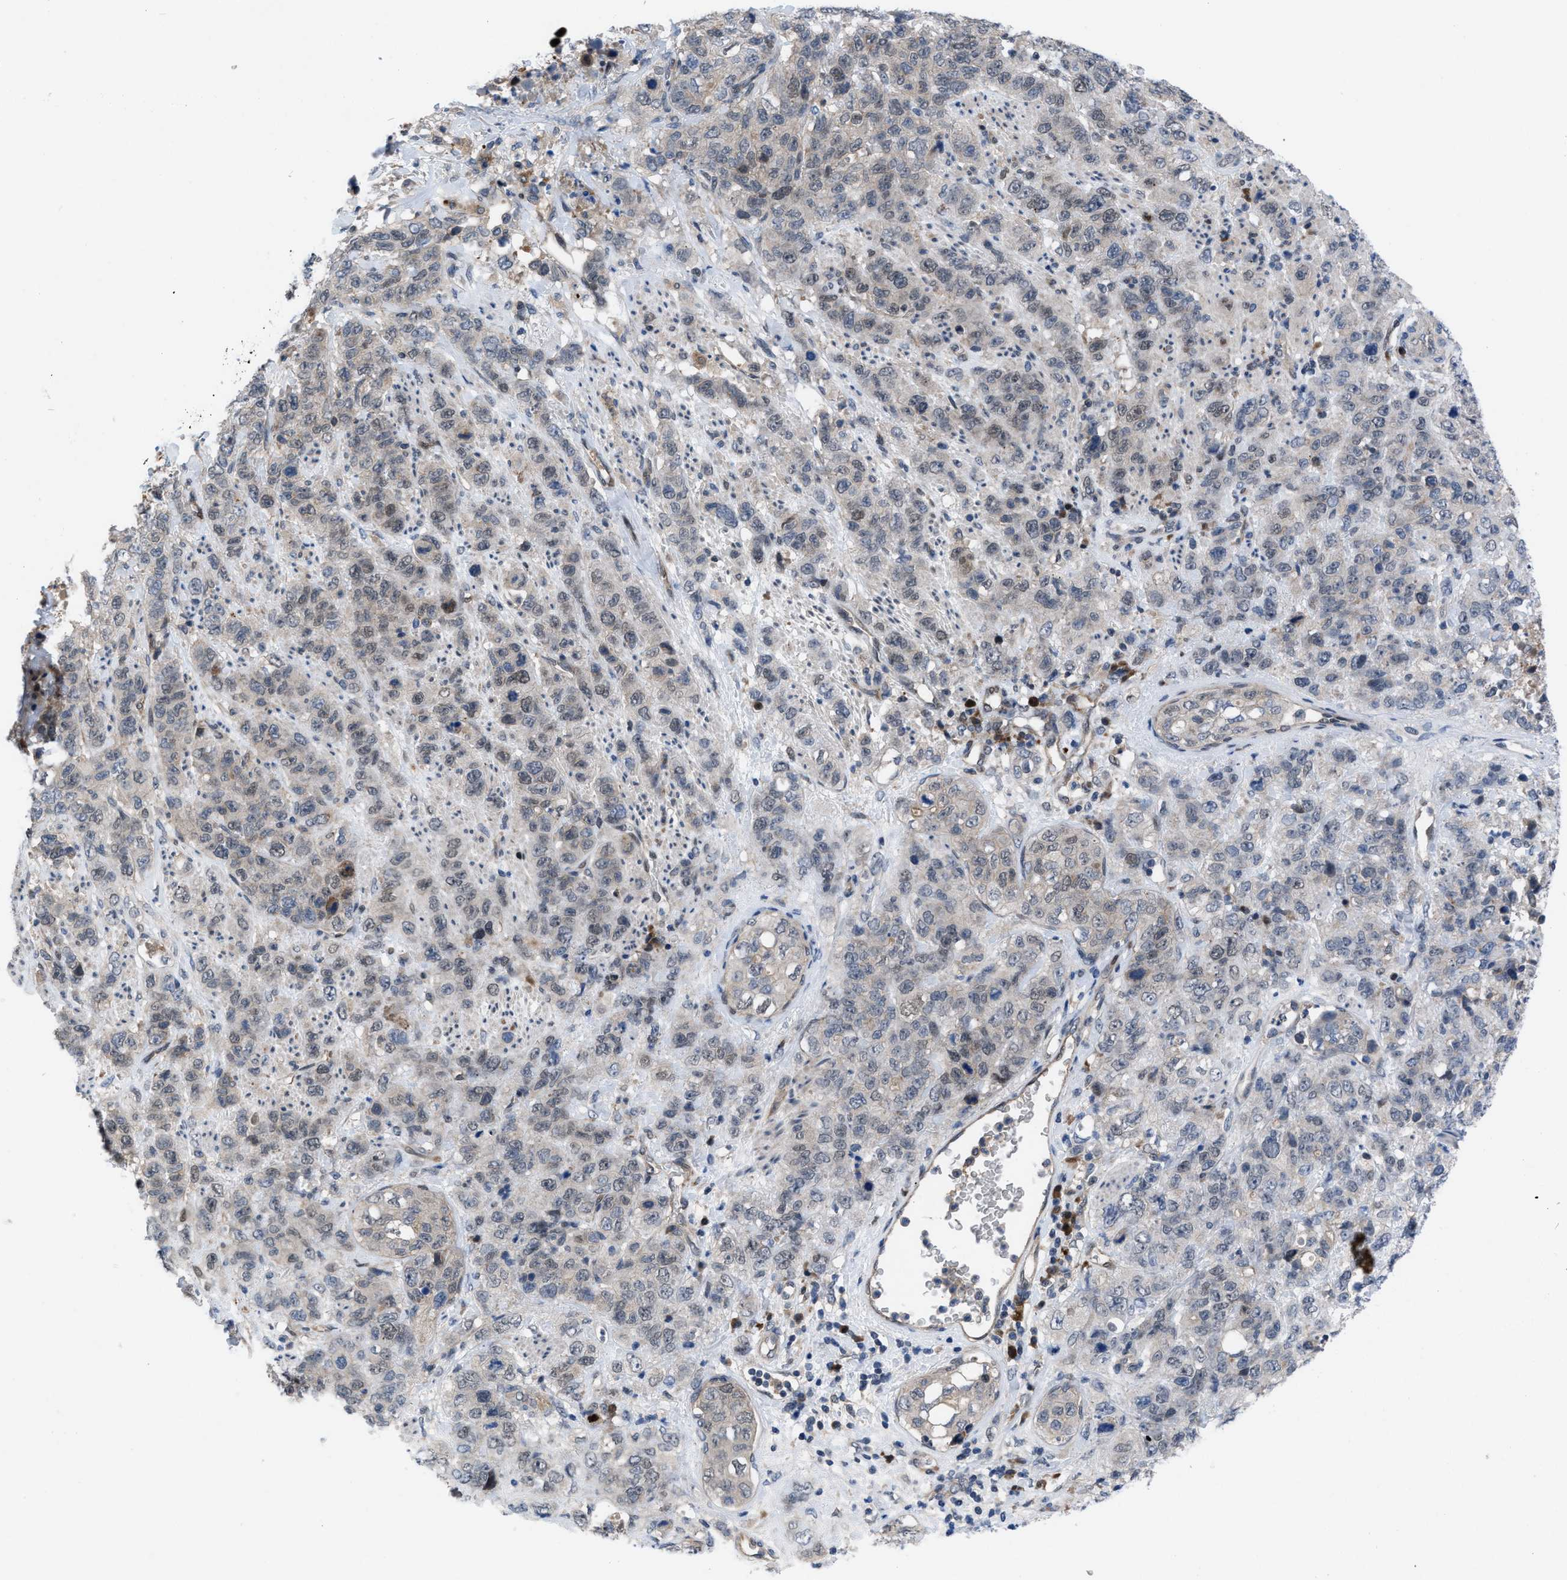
{"staining": {"intensity": "negative", "quantity": "none", "location": "none"}, "tissue": "stomach cancer", "cell_type": "Tumor cells", "image_type": "cancer", "snomed": [{"axis": "morphology", "description": "Adenocarcinoma, NOS"}, {"axis": "topography", "description": "Stomach"}], "caption": "This image is of adenocarcinoma (stomach) stained with immunohistochemistry to label a protein in brown with the nuclei are counter-stained blue. There is no positivity in tumor cells. The staining is performed using DAB brown chromogen with nuclei counter-stained in using hematoxylin.", "gene": "IL17RE", "patient": {"sex": "male", "age": 48}}